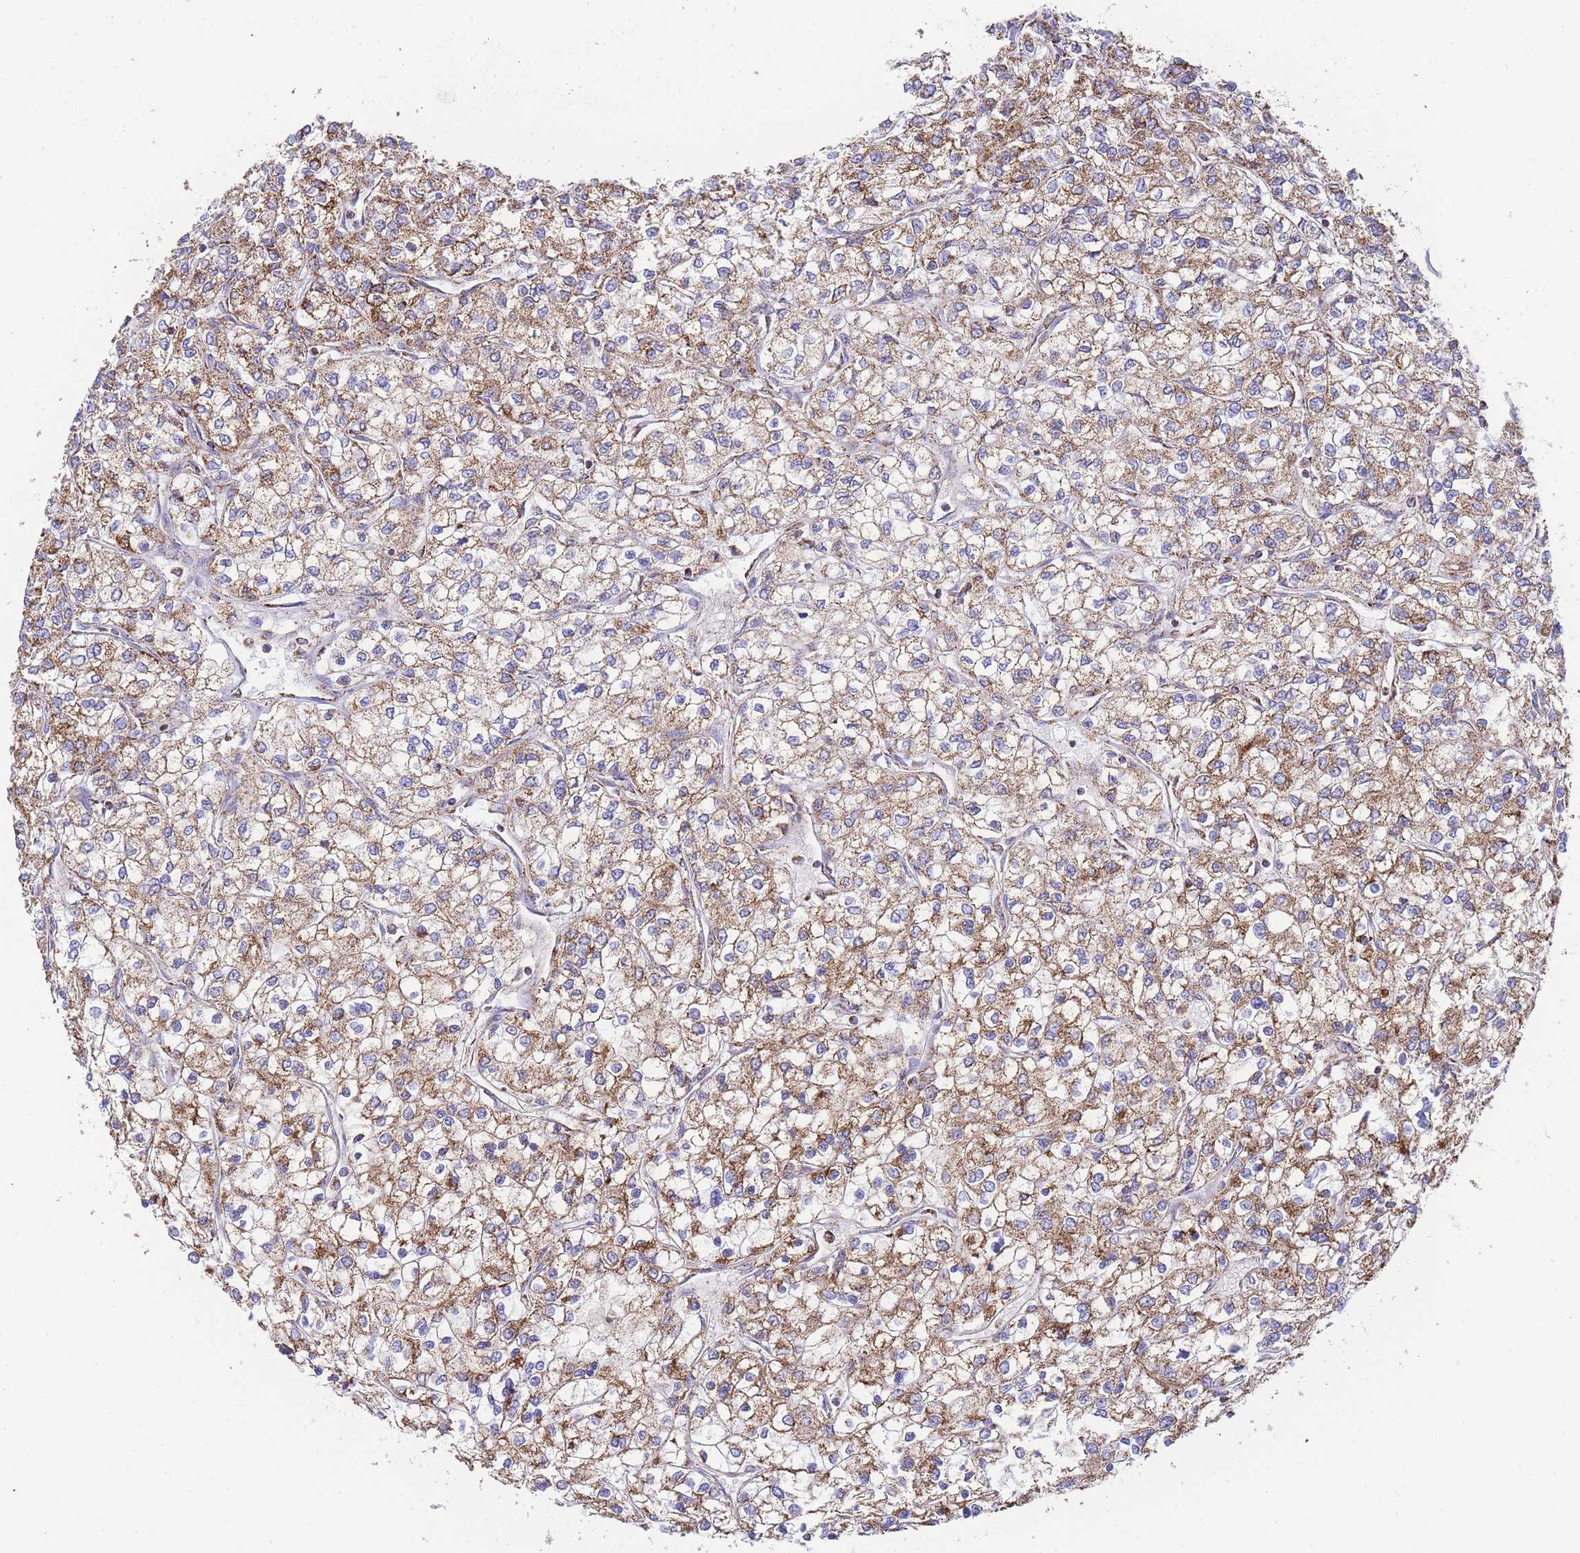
{"staining": {"intensity": "moderate", "quantity": ">75%", "location": "cytoplasmic/membranous"}, "tissue": "renal cancer", "cell_type": "Tumor cells", "image_type": "cancer", "snomed": [{"axis": "morphology", "description": "Adenocarcinoma, NOS"}, {"axis": "topography", "description": "Kidney"}], "caption": "Protein staining shows moderate cytoplasmic/membranous expression in about >75% of tumor cells in renal cancer.", "gene": "GSTM1", "patient": {"sex": "male", "age": 80}}